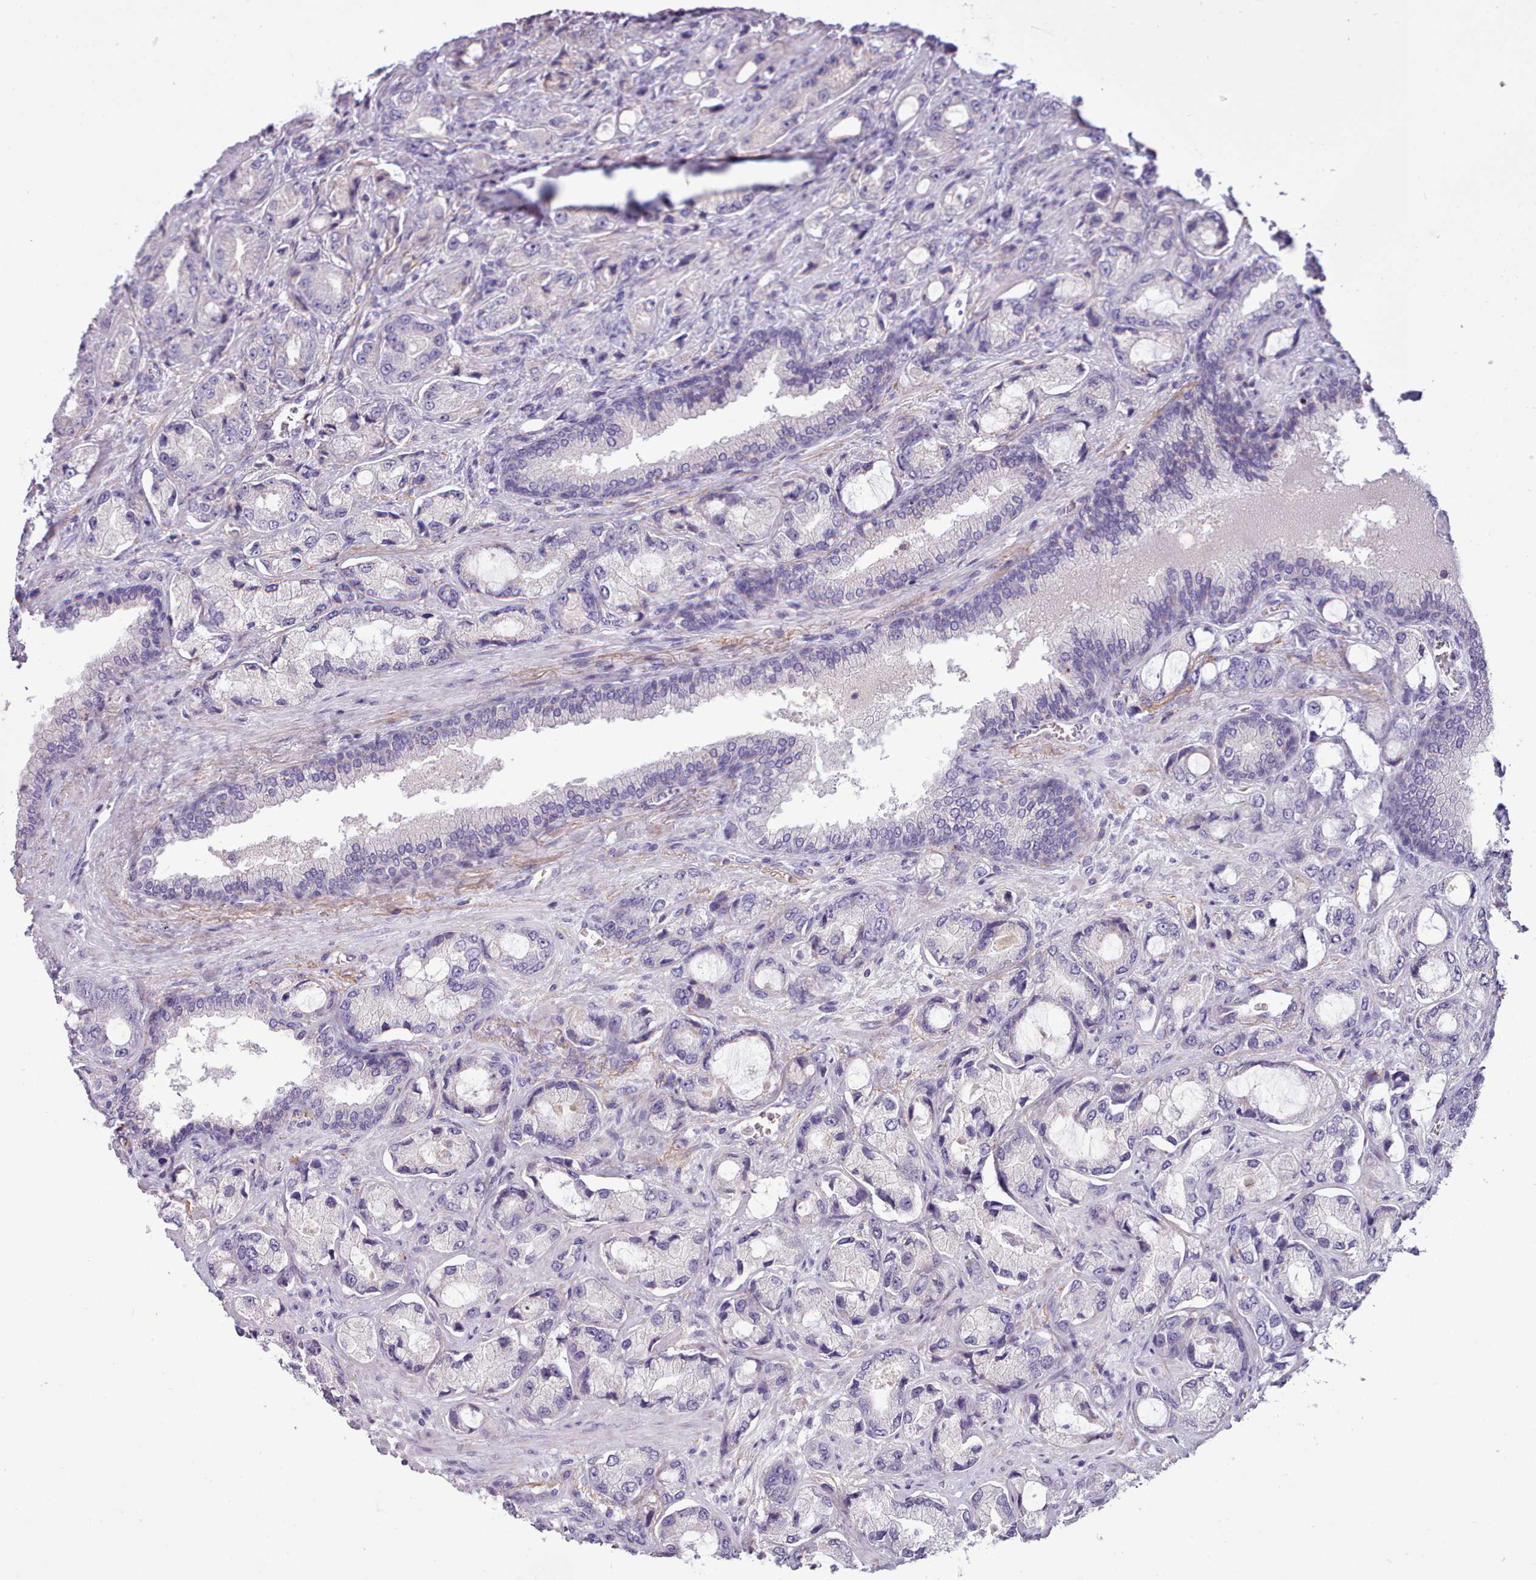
{"staining": {"intensity": "negative", "quantity": "none", "location": "none"}, "tissue": "prostate cancer", "cell_type": "Tumor cells", "image_type": "cancer", "snomed": [{"axis": "morphology", "description": "Adenocarcinoma, High grade"}, {"axis": "topography", "description": "Prostate"}], "caption": "Immunohistochemistry image of neoplastic tissue: prostate high-grade adenocarcinoma stained with DAB (3,3'-diaminobenzidine) displays no significant protein positivity in tumor cells.", "gene": "CYP2A13", "patient": {"sex": "male", "age": 68}}